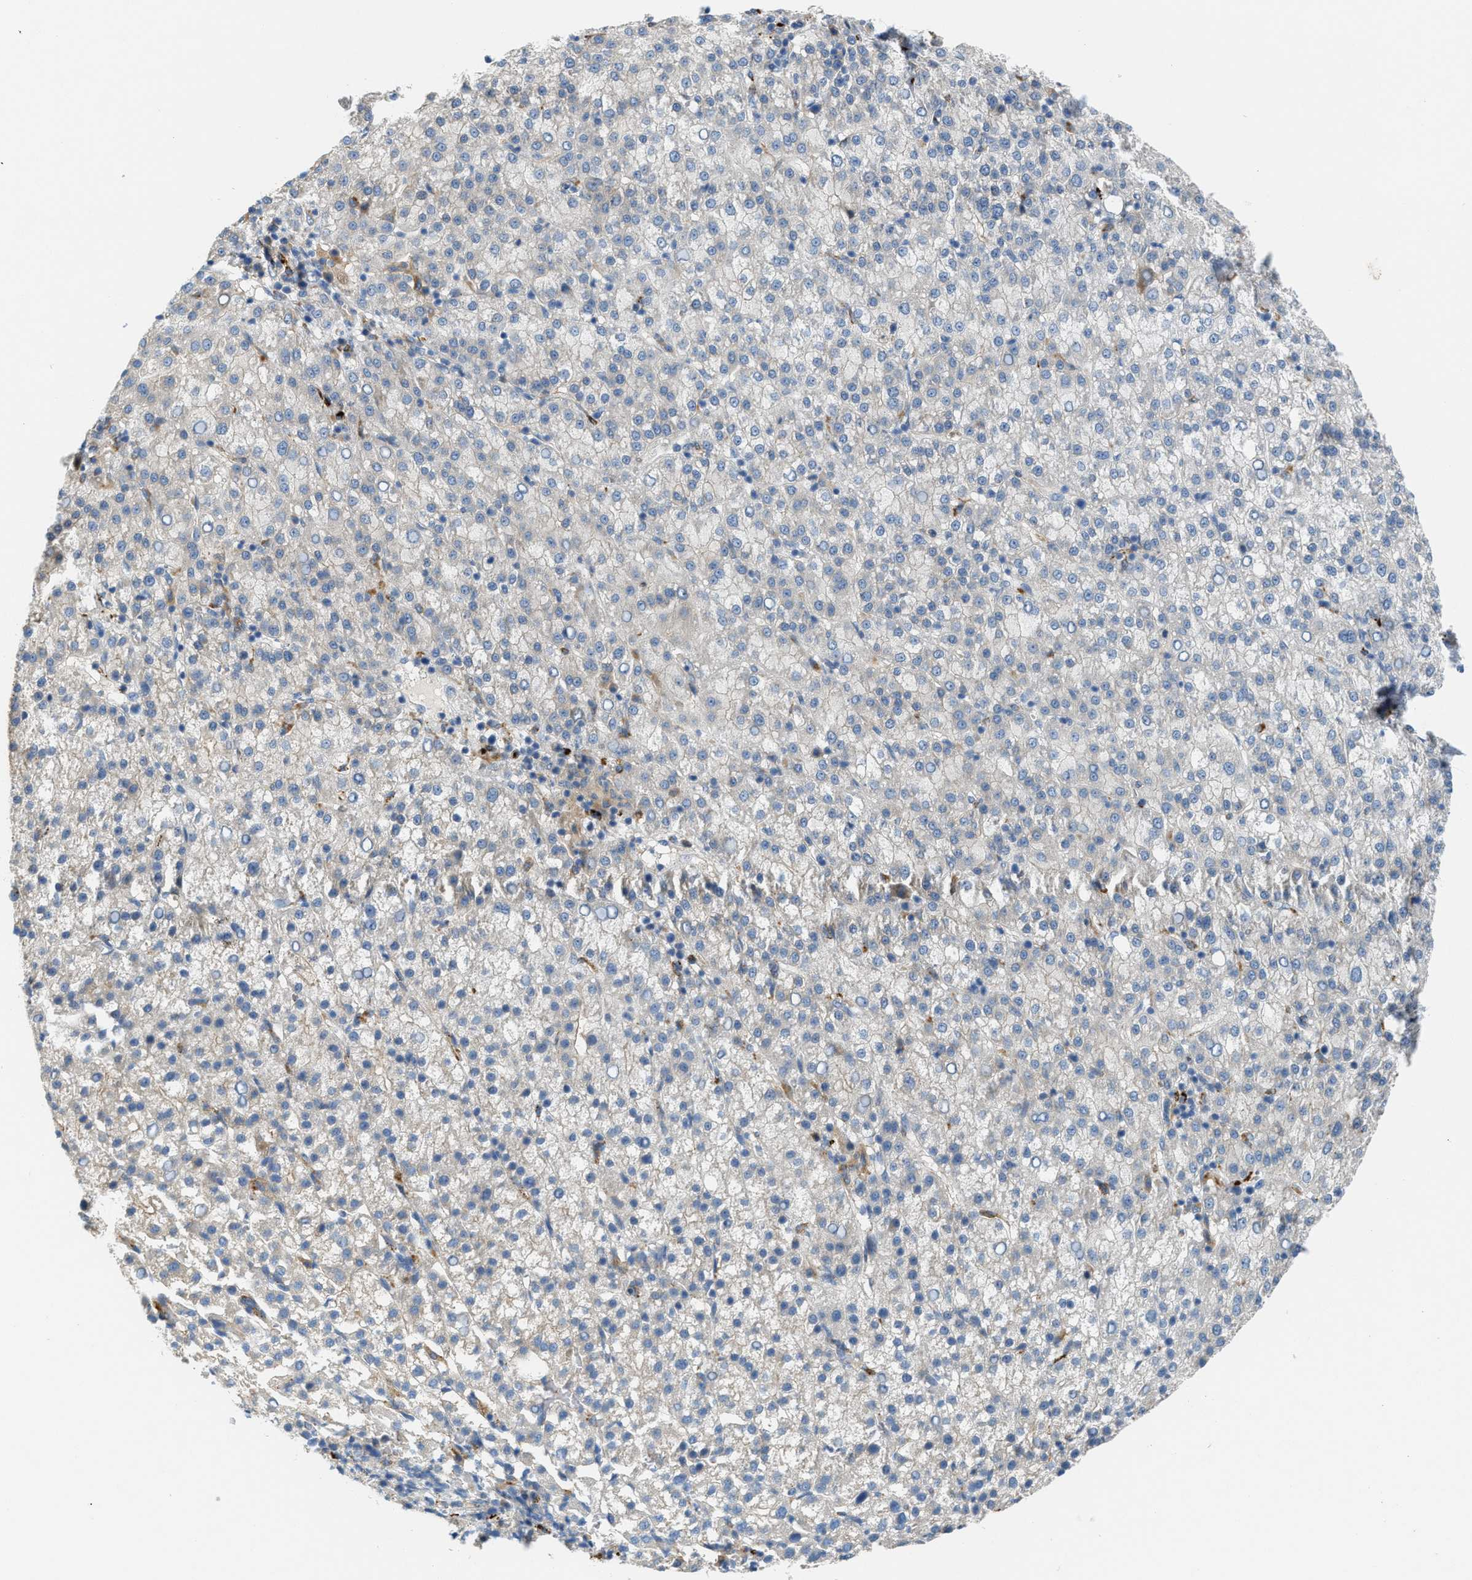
{"staining": {"intensity": "negative", "quantity": "none", "location": "none"}, "tissue": "liver cancer", "cell_type": "Tumor cells", "image_type": "cancer", "snomed": [{"axis": "morphology", "description": "Carcinoma, Hepatocellular, NOS"}, {"axis": "topography", "description": "Liver"}], "caption": "DAB immunohistochemical staining of human liver hepatocellular carcinoma exhibits no significant expression in tumor cells. (DAB immunohistochemistry (IHC) visualized using brightfield microscopy, high magnification).", "gene": "KLHDC10", "patient": {"sex": "female", "age": 58}}